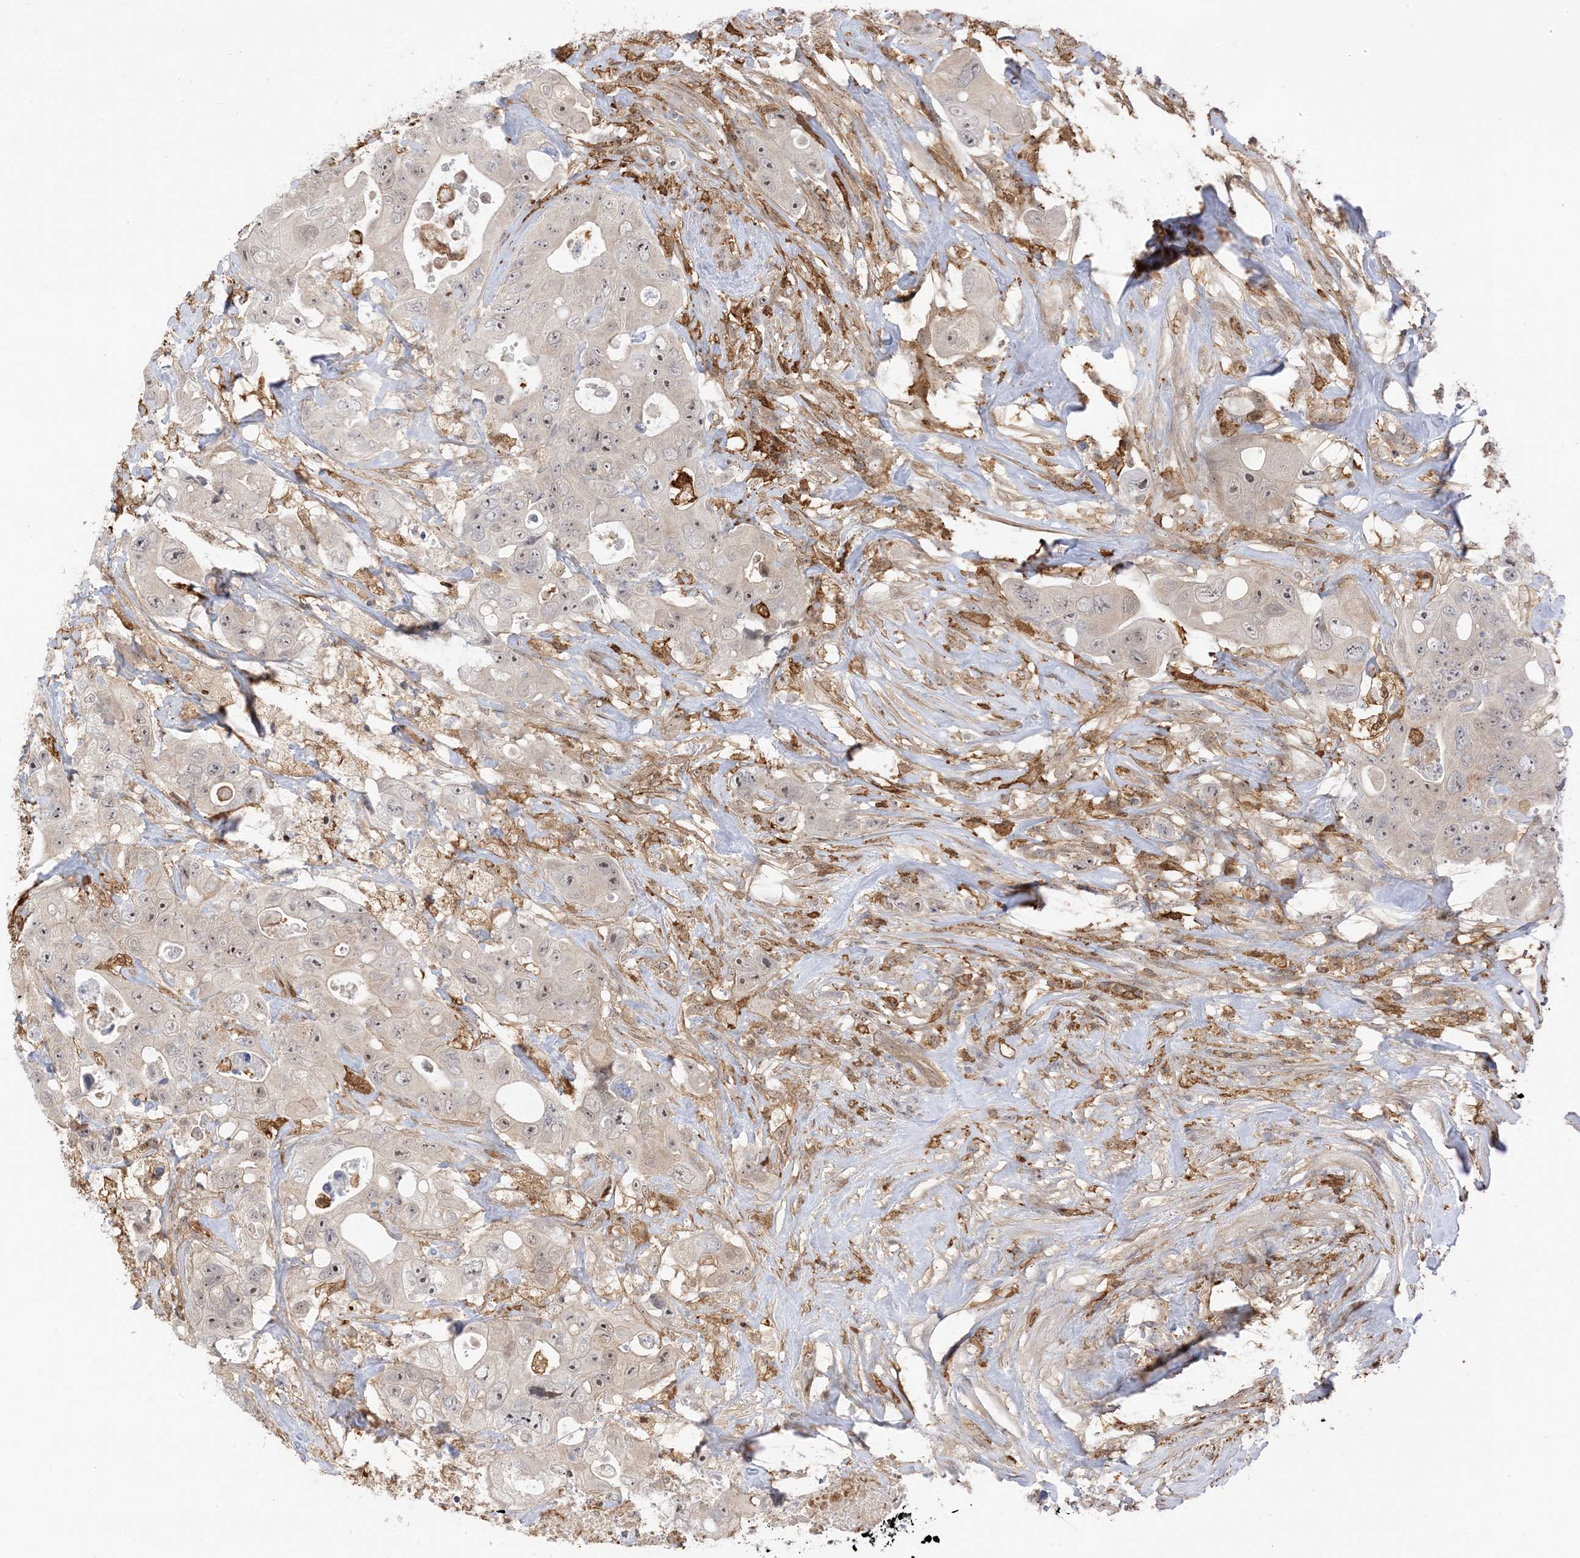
{"staining": {"intensity": "negative", "quantity": "none", "location": "none"}, "tissue": "colorectal cancer", "cell_type": "Tumor cells", "image_type": "cancer", "snomed": [{"axis": "morphology", "description": "Adenocarcinoma, NOS"}, {"axis": "topography", "description": "Colon"}], "caption": "Immunohistochemistry (IHC) of colorectal cancer (adenocarcinoma) demonstrates no staining in tumor cells.", "gene": "PHACTR2", "patient": {"sex": "female", "age": 46}}